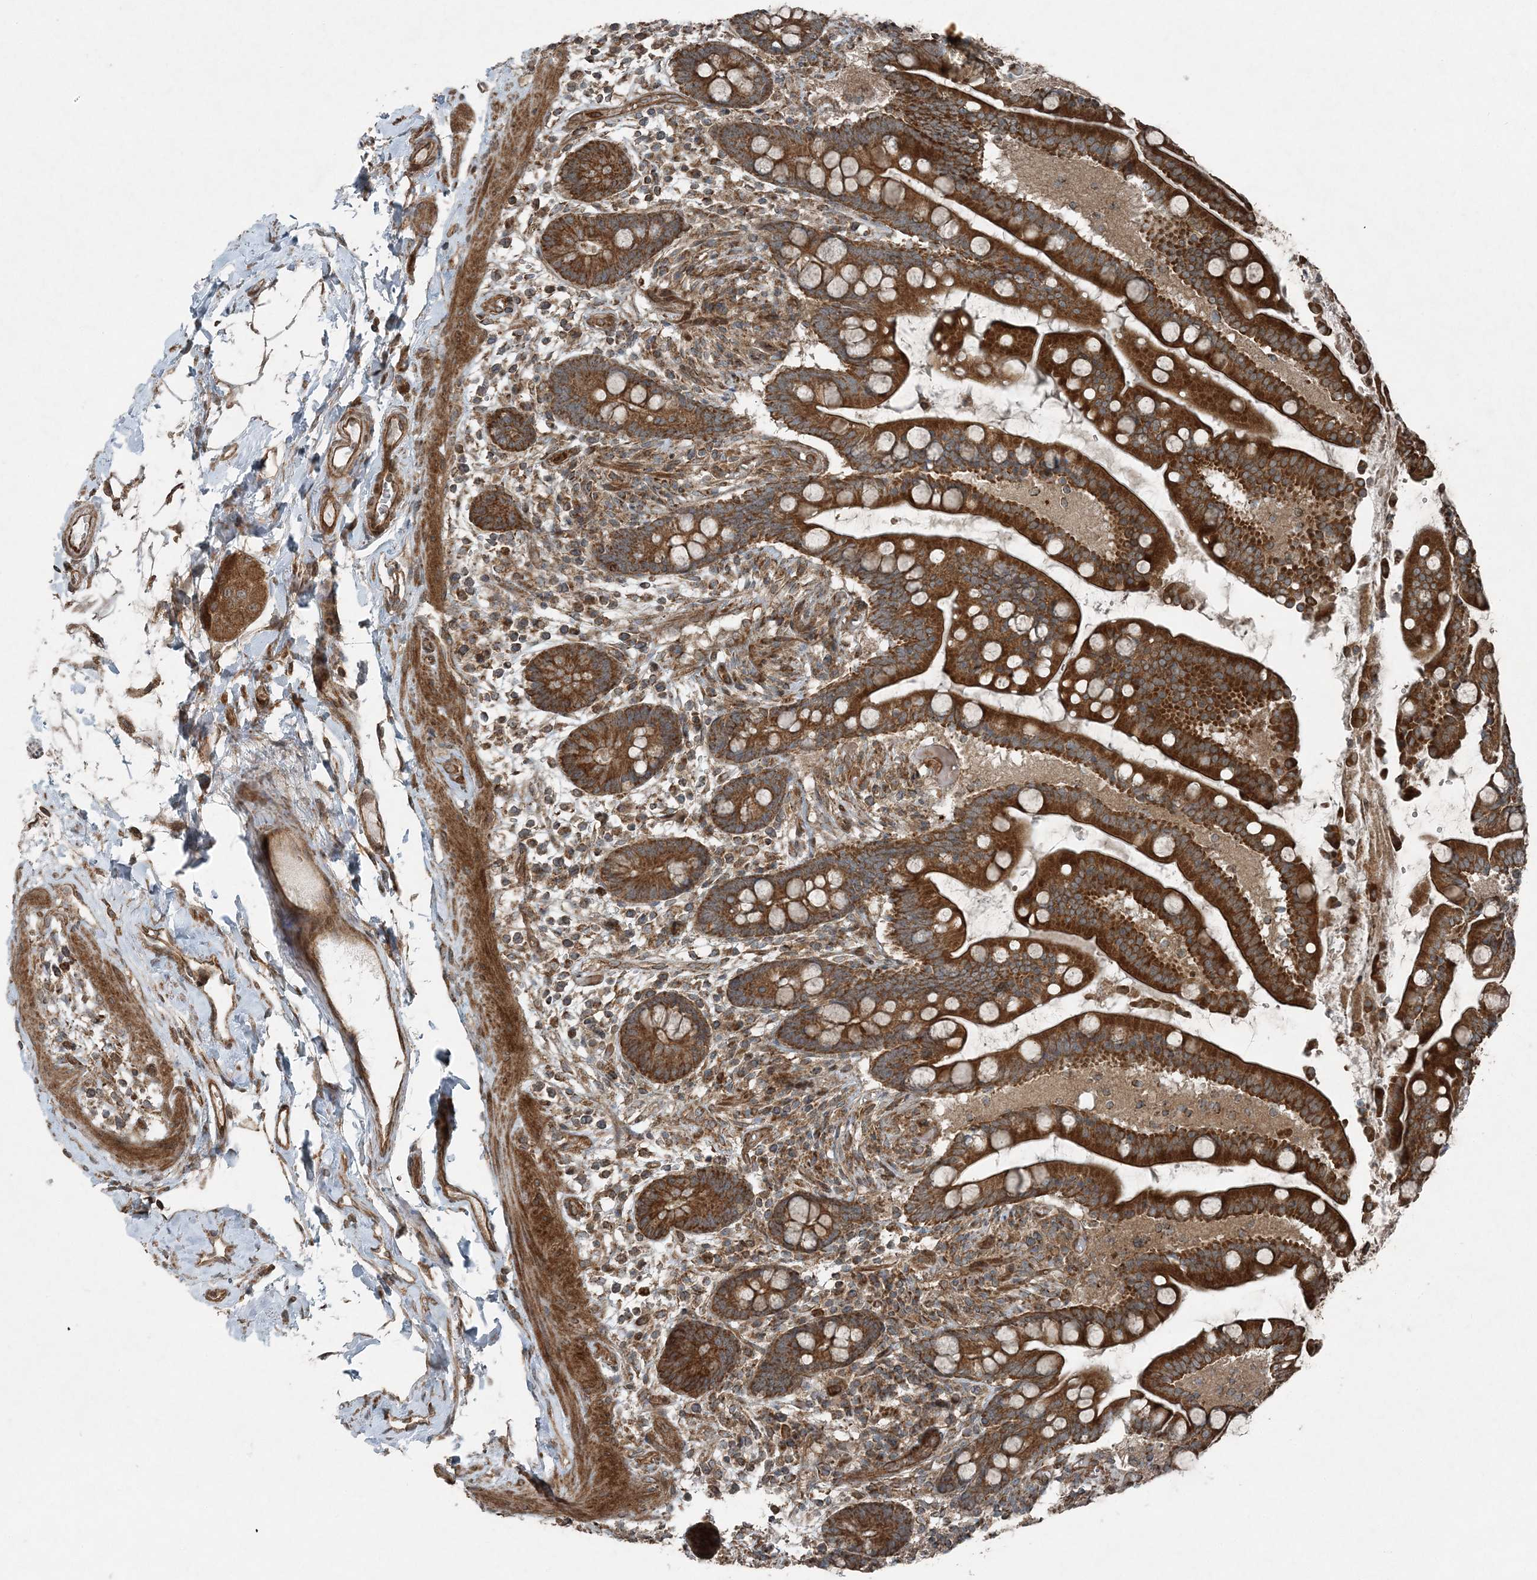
{"staining": {"intensity": "strong", "quantity": ">75%", "location": "cytoplasmic/membranous"}, "tissue": "colon", "cell_type": "Endothelial cells", "image_type": "normal", "snomed": [{"axis": "morphology", "description": "Normal tissue, NOS"}, {"axis": "topography", "description": "Colon"}], "caption": "This histopathology image displays IHC staining of unremarkable colon, with high strong cytoplasmic/membranous expression in about >75% of endothelial cells.", "gene": "COPS7B", "patient": {"sex": "male", "age": 73}}